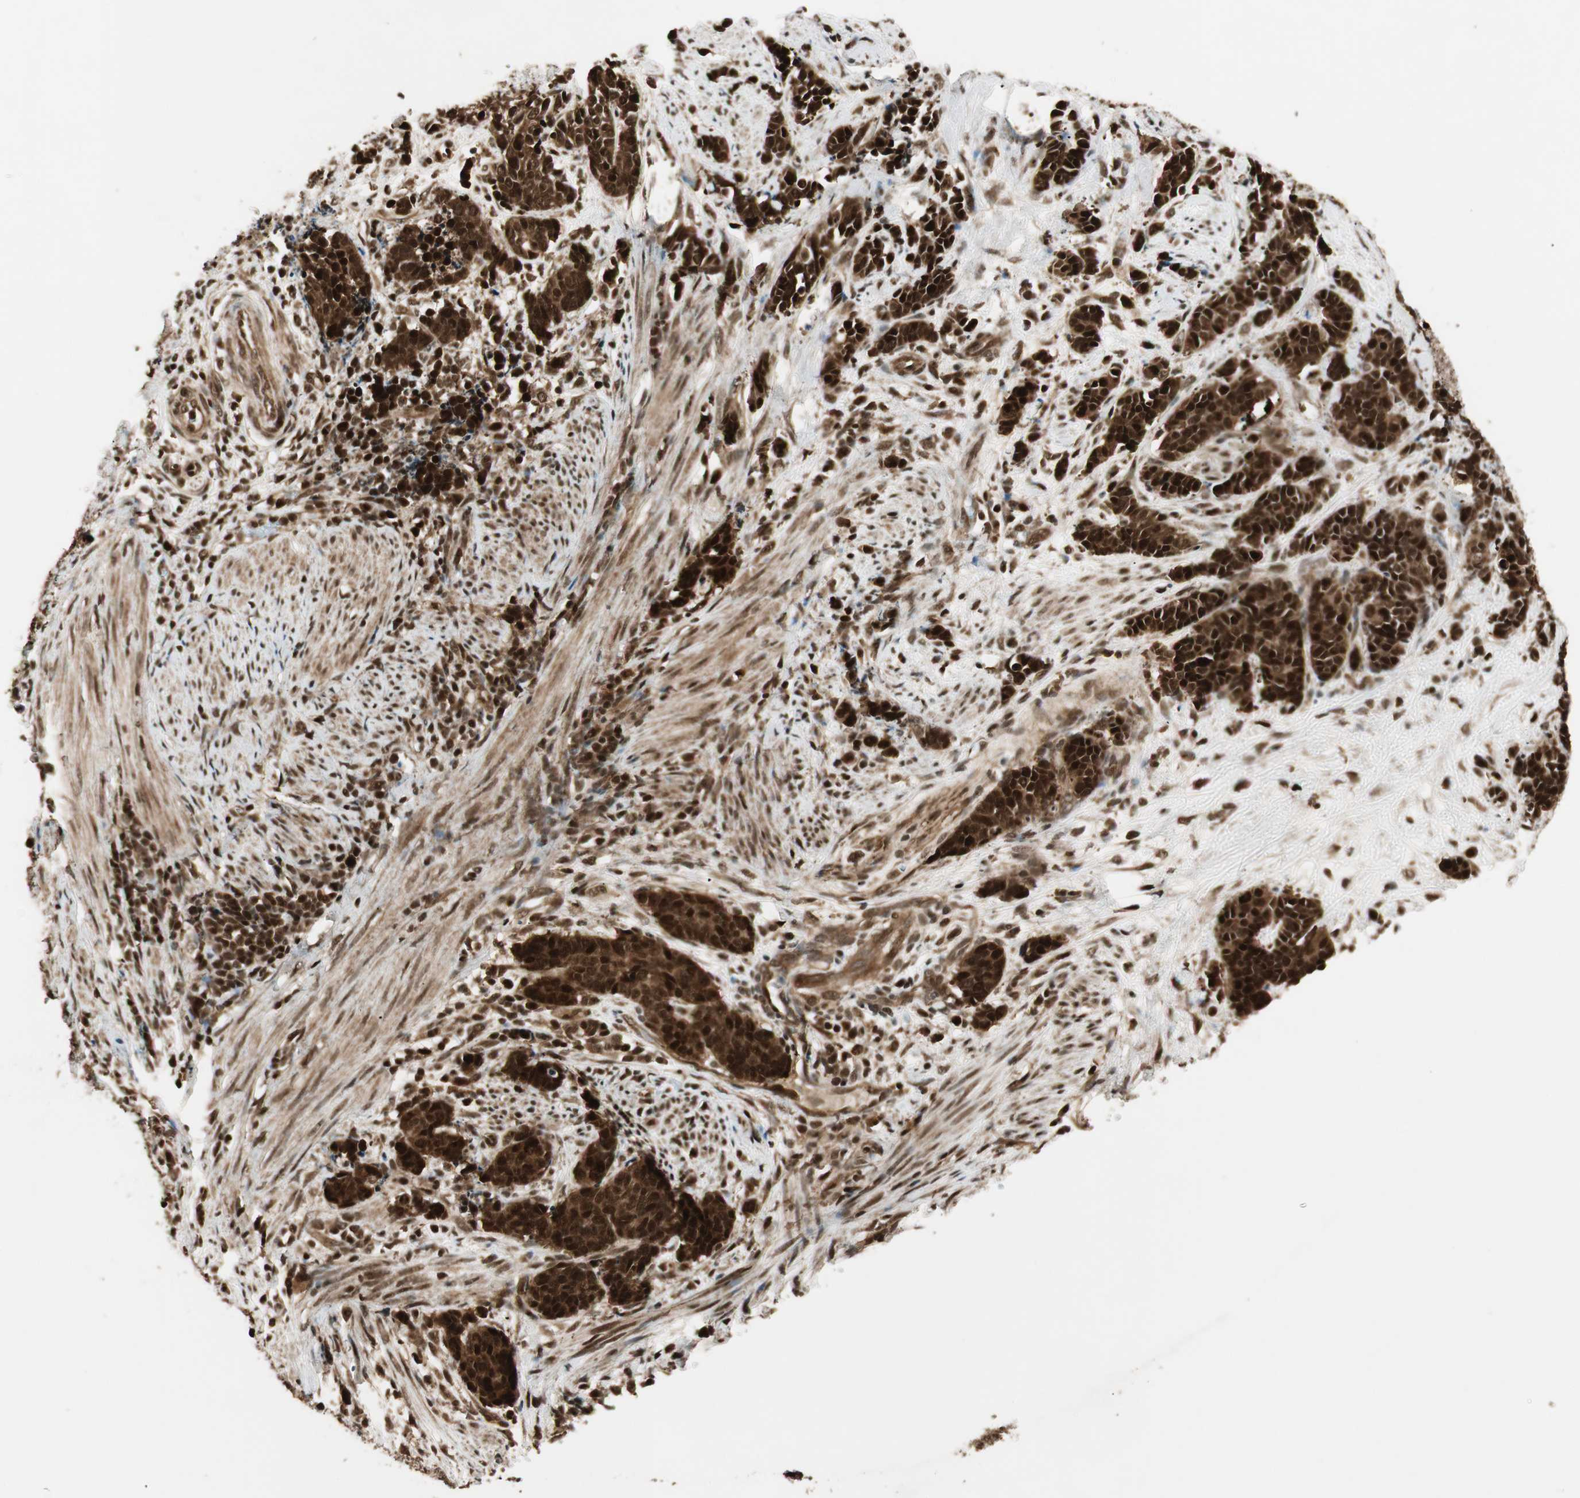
{"staining": {"intensity": "strong", "quantity": ">75%", "location": "cytoplasmic/membranous,nuclear"}, "tissue": "cervical cancer", "cell_type": "Tumor cells", "image_type": "cancer", "snomed": [{"axis": "morphology", "description": "Squamous cell carcinoma, NOS"}, {"axis": "topography", "description": "Cervix"}], "caption": "An IHC image of tumor tissue is shown. Protein staining in brown labels strong cytoplasmic/membranous and nuclear positivity in cervical cancer within tumor cells. (DAB (3,3'-diaminobenzidine) IHC, brown staining for protein, blue staining for nuclei).", "gene": "RPA3", "patient": {"sex": "female", "age": 35}}